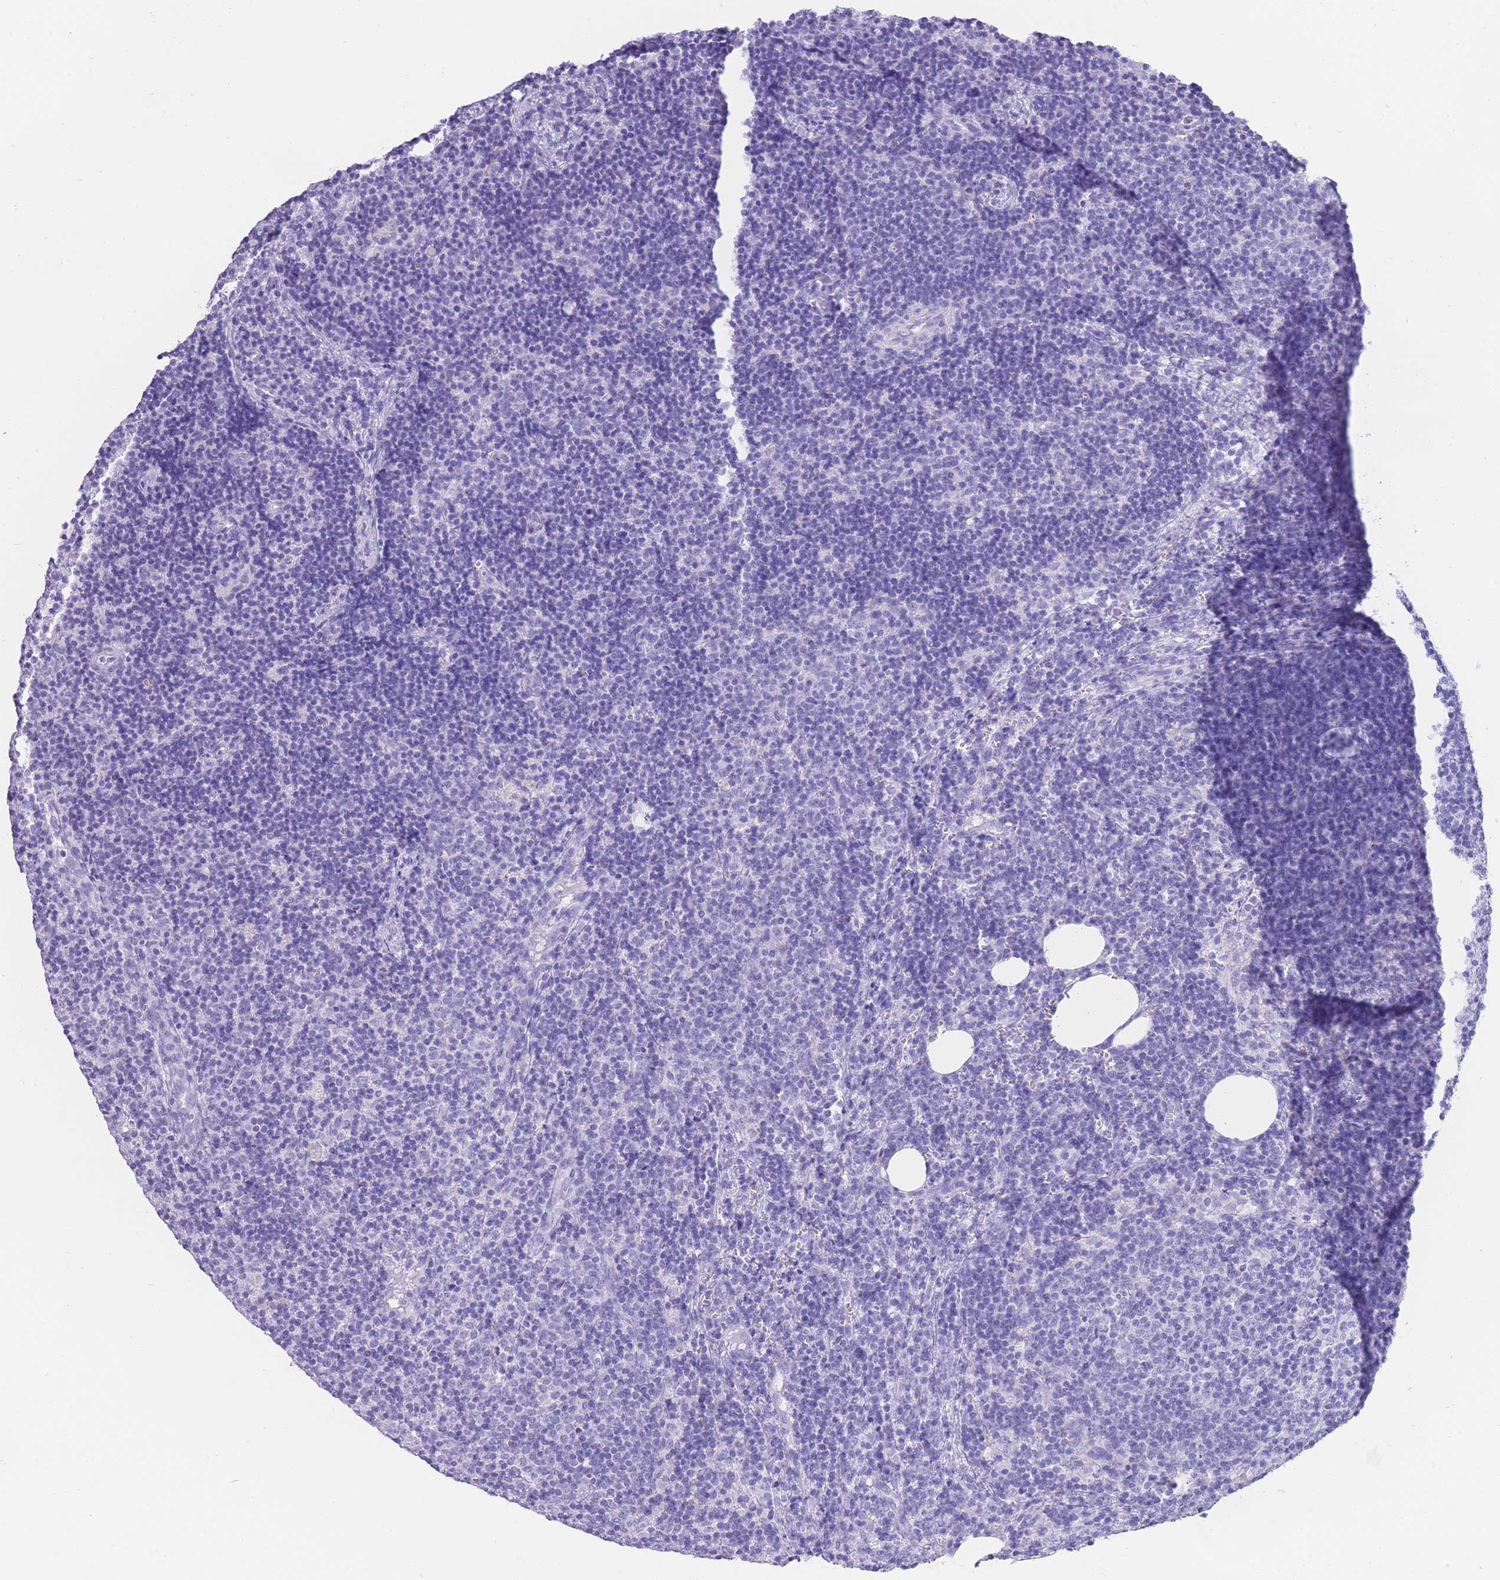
{"staining": {"intensity": "negative", "quantity": "none", "location": "none"}, "tissue": "lymph node", "cell_type": "Germinal center cells", "image_type": "normal", "snomed": [{"axis": "morphology", "description": "Normal tissue, NOS"}, {"axis": "topography", "description": "Lymph node"}], "caption": "The histopathology image reveals no staining of germinal center cells in normal lymph node.", "gene": "ELOA2", "patient": {"sex": "female", "age": 30}}